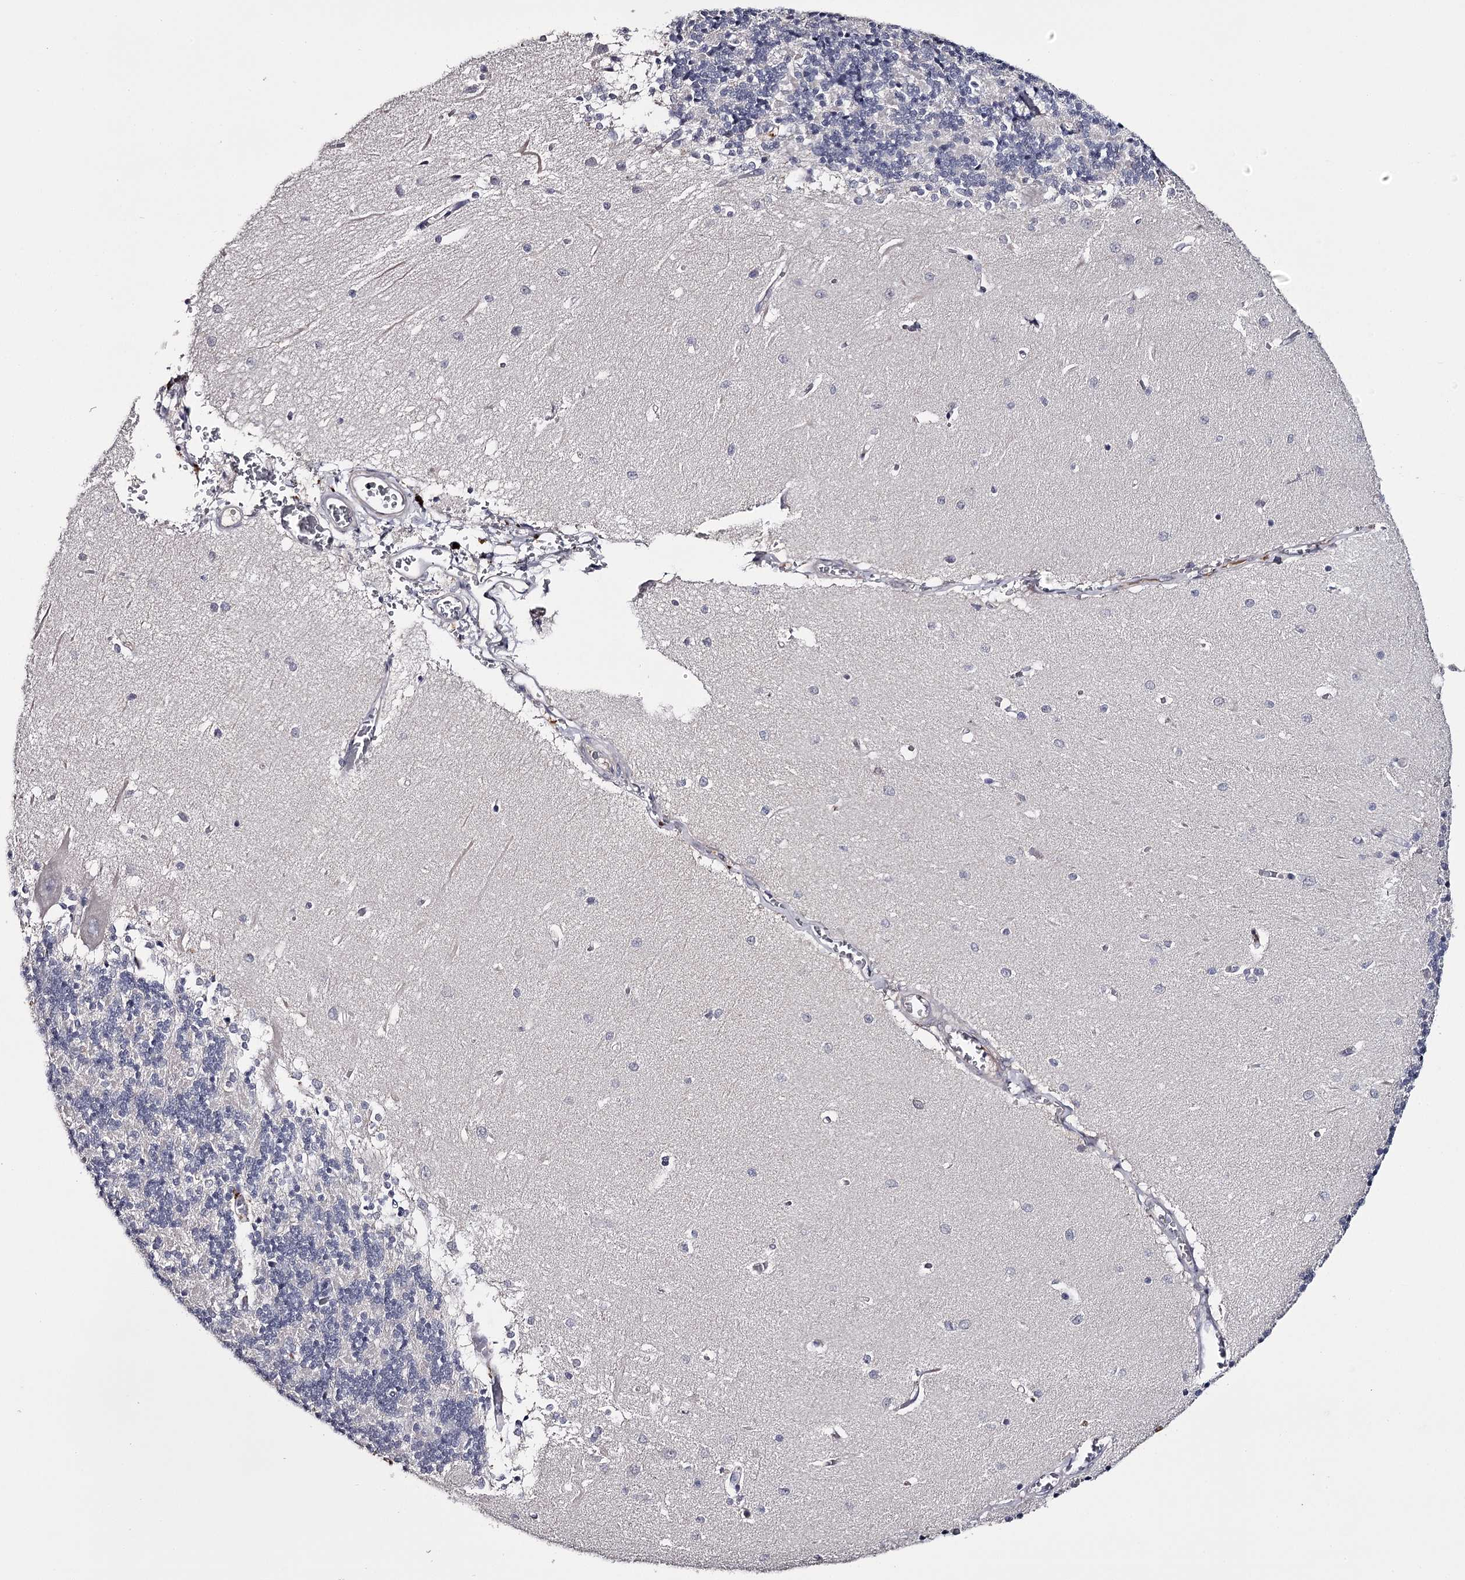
{"staining": {"intensity": "negative", "quantity": "none", "location": "none"}, "tissue": "cerebellum", "cell_type": "Cells in granular layer", "image_type": "normal", "snomed": [{"axis": "morphology", "description": "Normal tissue, NOS"}, {"axis": "topography", "description": "Cerebellum"}], "caption": "An immunohistochemistry histopathology image of normal cerebellum is shown. There is no staining in cells in granular layer of cerebellum. The staining was performed using DAB (3,3'-diaminobenzidine) to visualize the protein expression in brown, while the nuclei were stained in blue with hematoxylin (Magnification: 20x).", "gene": "FDXACB1", "patient": {"sex": "male", "age": 37}}